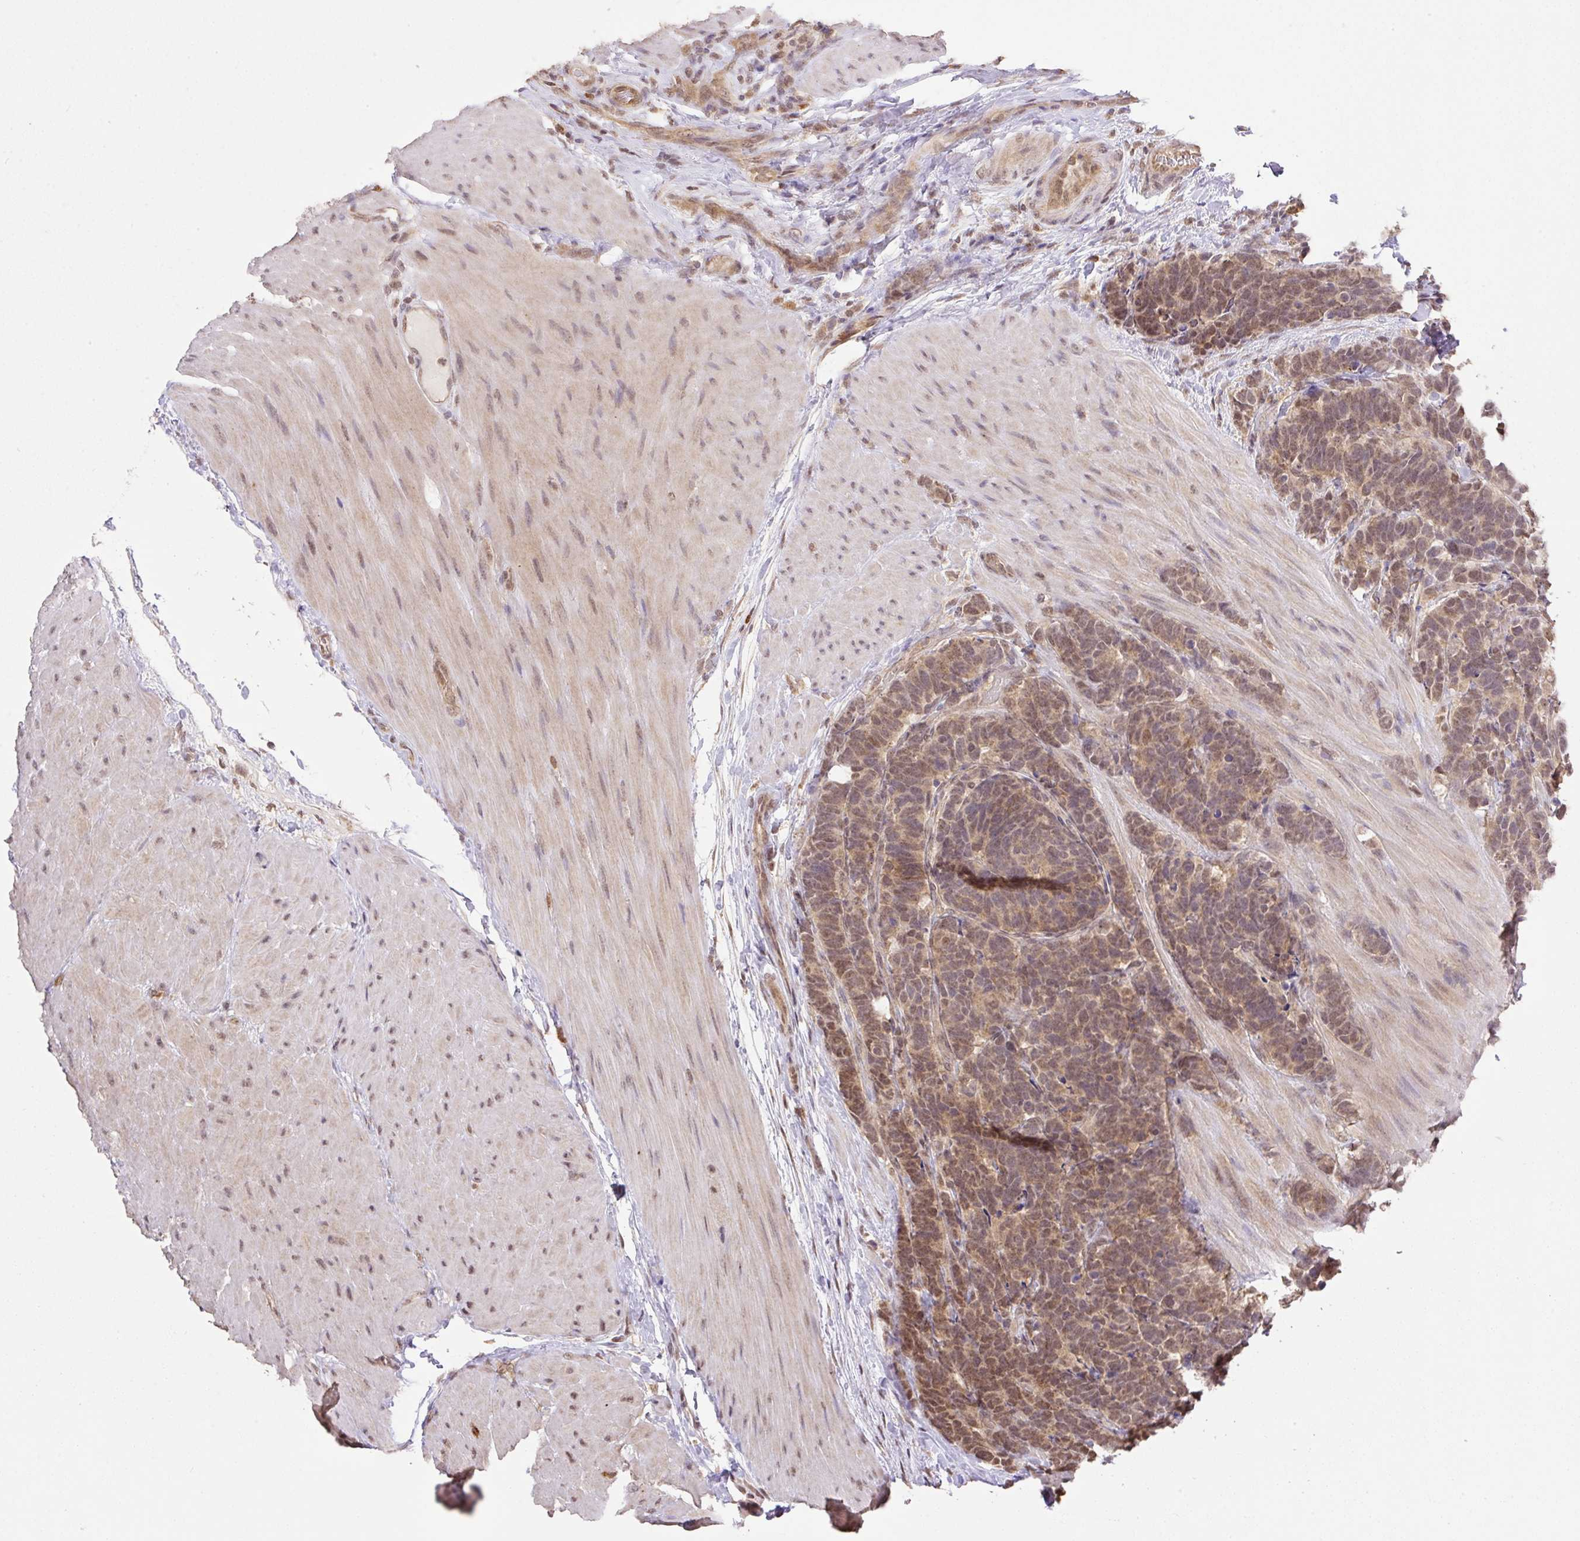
{"staining": {"intensity": "moderate", "quantity": ">75%", "location": "cytoplasmic/membranous,nuclear"}, "tissue": "carcinoid", "cell_type": "Tumor cells", "image_type": "cancer", "snomed": [{"axis": "morphology", "description": "Carcinoma, NOS"}, {"axis": "morphology", "description": "Carcinoid, malignant, NOS"}, {"axis": "topography", "description": "Urinary bladder"}], "caption": "The image displays staining of carcinoid, revealing moderate cytoplasmic/membranous and nuclear protein positivity (brown color) within tumor cells.", "gene": "VPS25", "patient": {"sex": "male", "age": 57}}